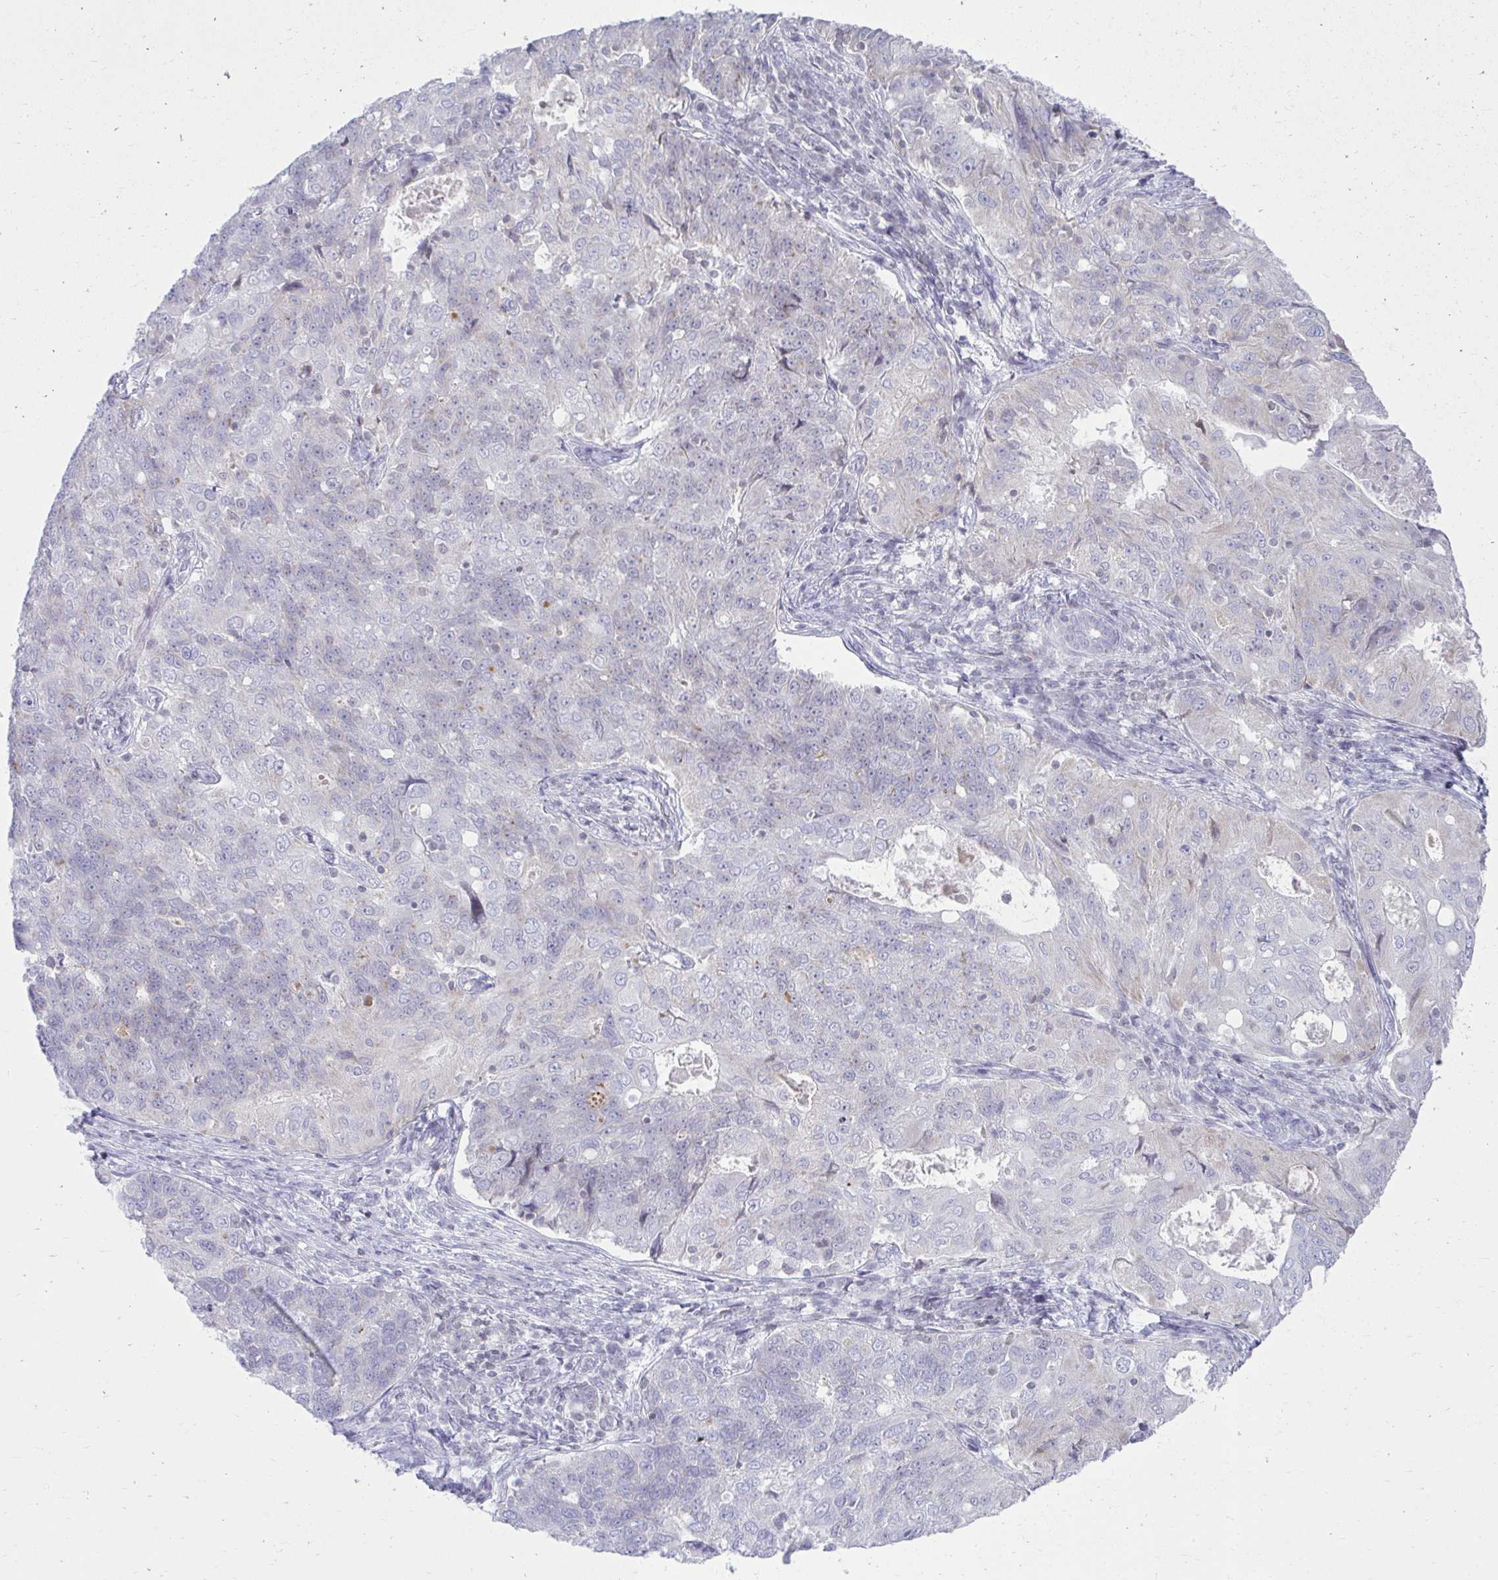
{"staining": {"intensity": "negative", "quantity": "none", "location": "none"}, "tissue": "endometrial cancer", "cell_type": "Tumor cells", "image_type": "cancer", "snomed": [{"axis": "morphology", "description": "Adenocarcinoma, NOS"}, {"axis": "topography", "description": "Endometrium"}], "caption": "The immunohistochemistry (IHC) image has no significant staining in tumor cells of endometrial cancer tissue.", "gene": "OR7A5", "patient": {"sex": "female", "age": 43}}